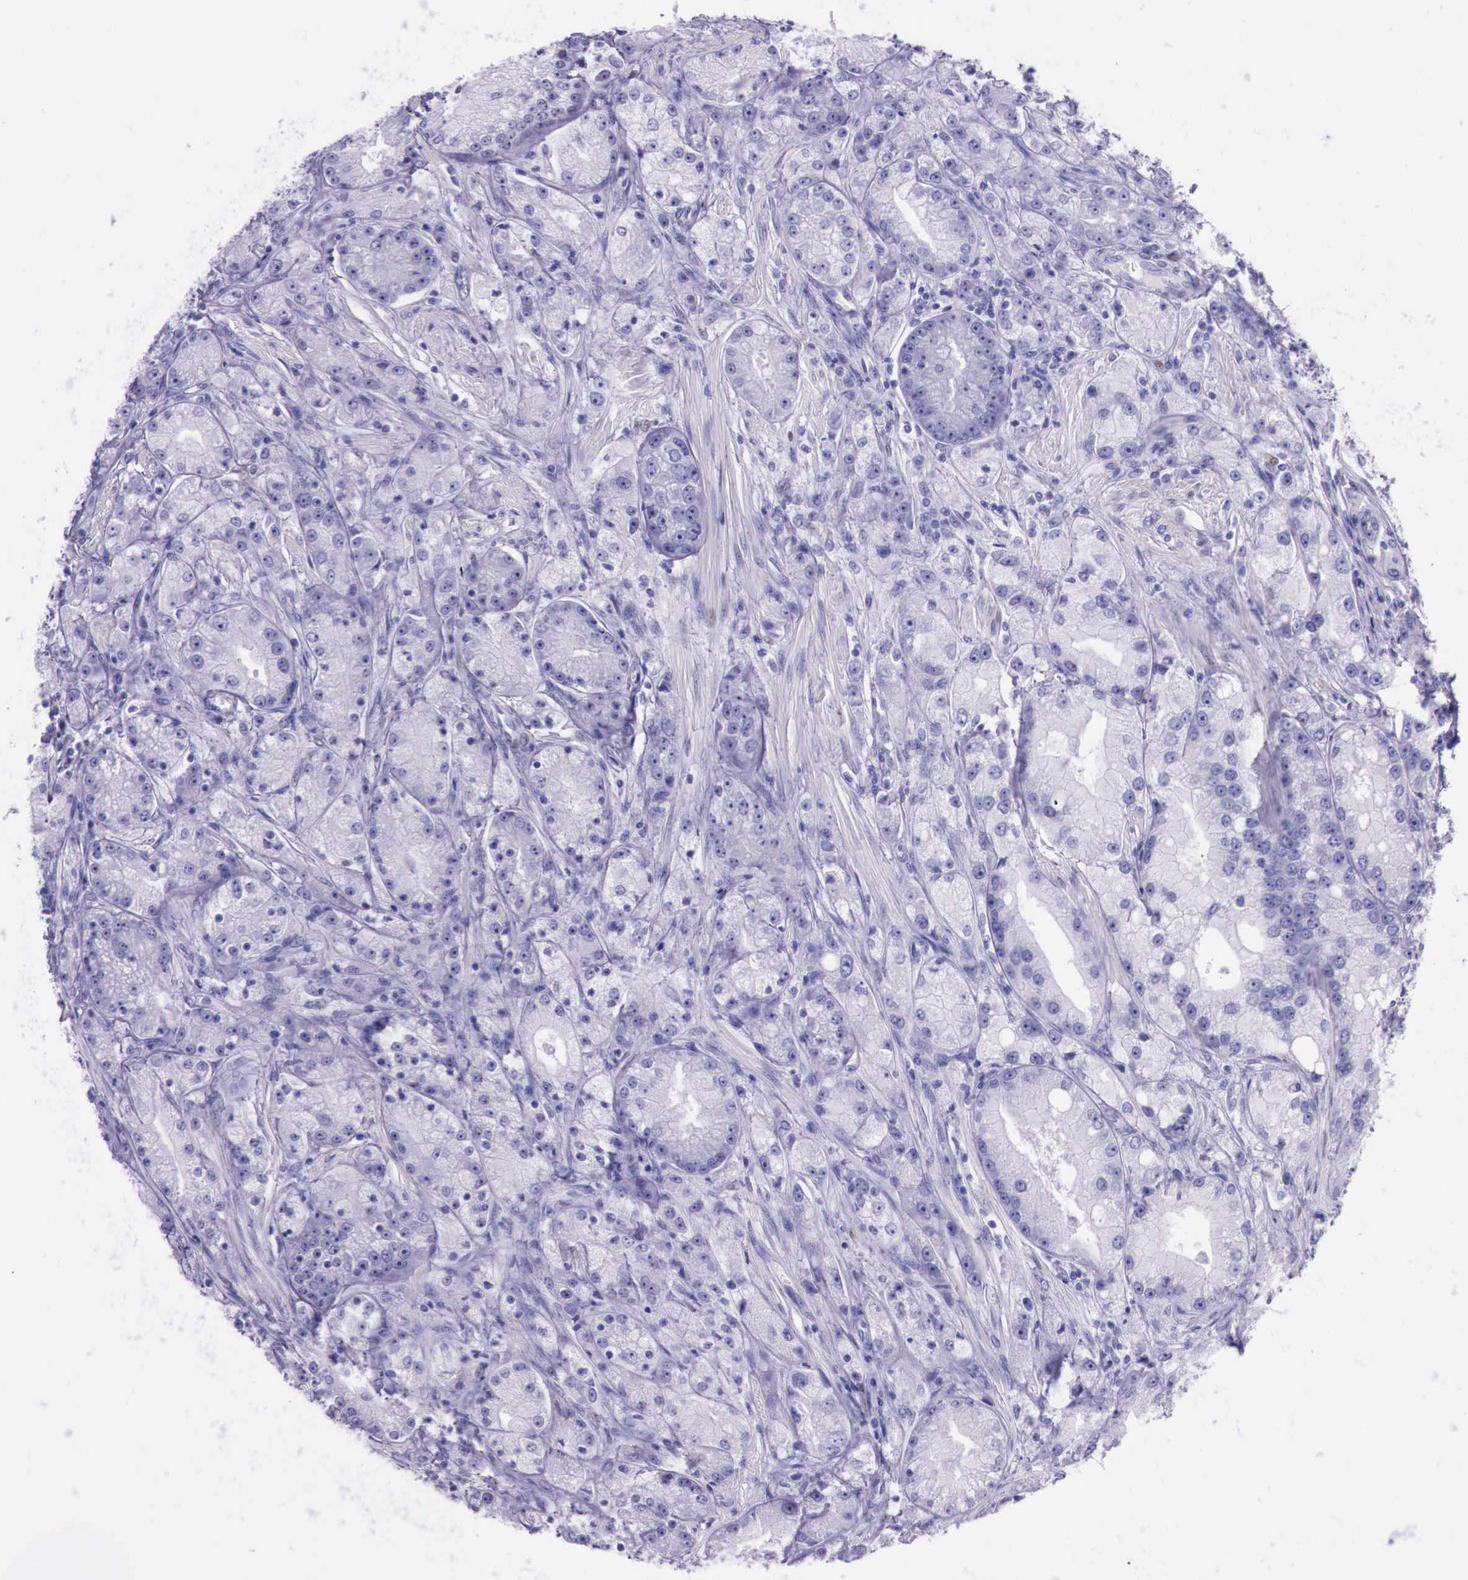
{"staining": {"intensity": "negative", "quantity": "none", "location": "none"}, "tissue": "prostate cancer", "cell_type": "Tumor cells", "image_type": "cancer", "snomed": [{"axis": "morphology", "description": "Adenocarcinoma, Medium grade"}, {"axis": "topography", "description": "Prostate"}], "caption": "An immunohistochemistry histopathology image of prostate adenocarcinoma (medium-grade) is shown. There is no staining in tumor cells of prostate adenocarcinoma (medium-grade).", "gene": "ESR1", "patient": {"sex": "male", "age": 72}}